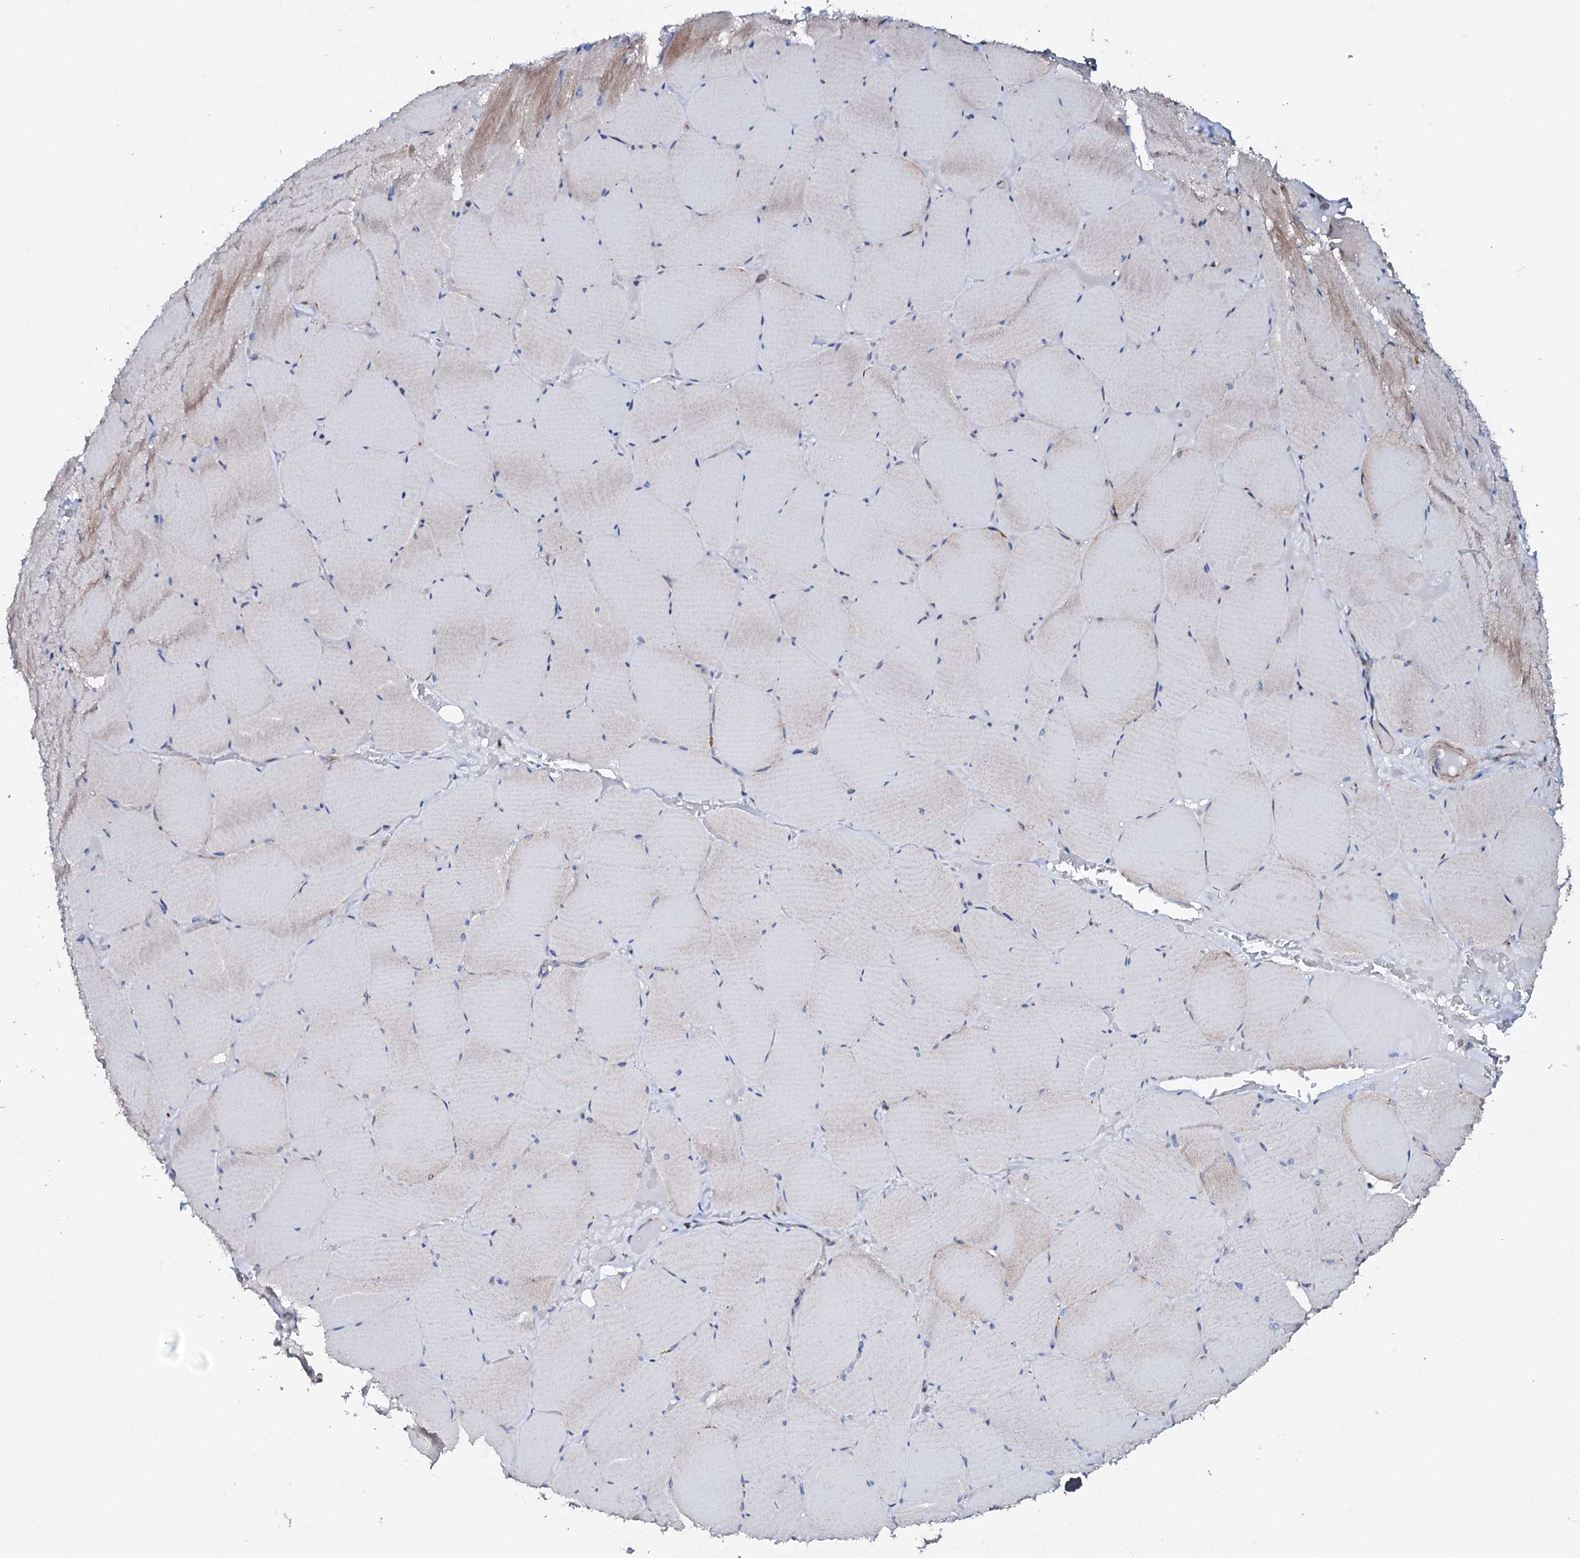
{"staining": {"intensity": "moderate", "quantity": "<25%", "location": "cytoplasmic/membranous"}, "tissue": "skeletal muscle", "cell_type": "Myocytes", "image_type": "normal", "snomed": [{"axis": "morphology", "description": "Normal tissue, NOS"}, {"axis": "topography", "description": "Skeletal muscle"}, {"axis": "topography", "description": "Head-Neck"}], "caption": "A brown stain labels moderate cytoplasmic/membranous expression of a protein in myocytes of unremarkable skeletal muscle. (IHC, brightfield microscopy, high magnification).", "gene": "P2RX4", "patient": {"sex": "male", "age": 66}}